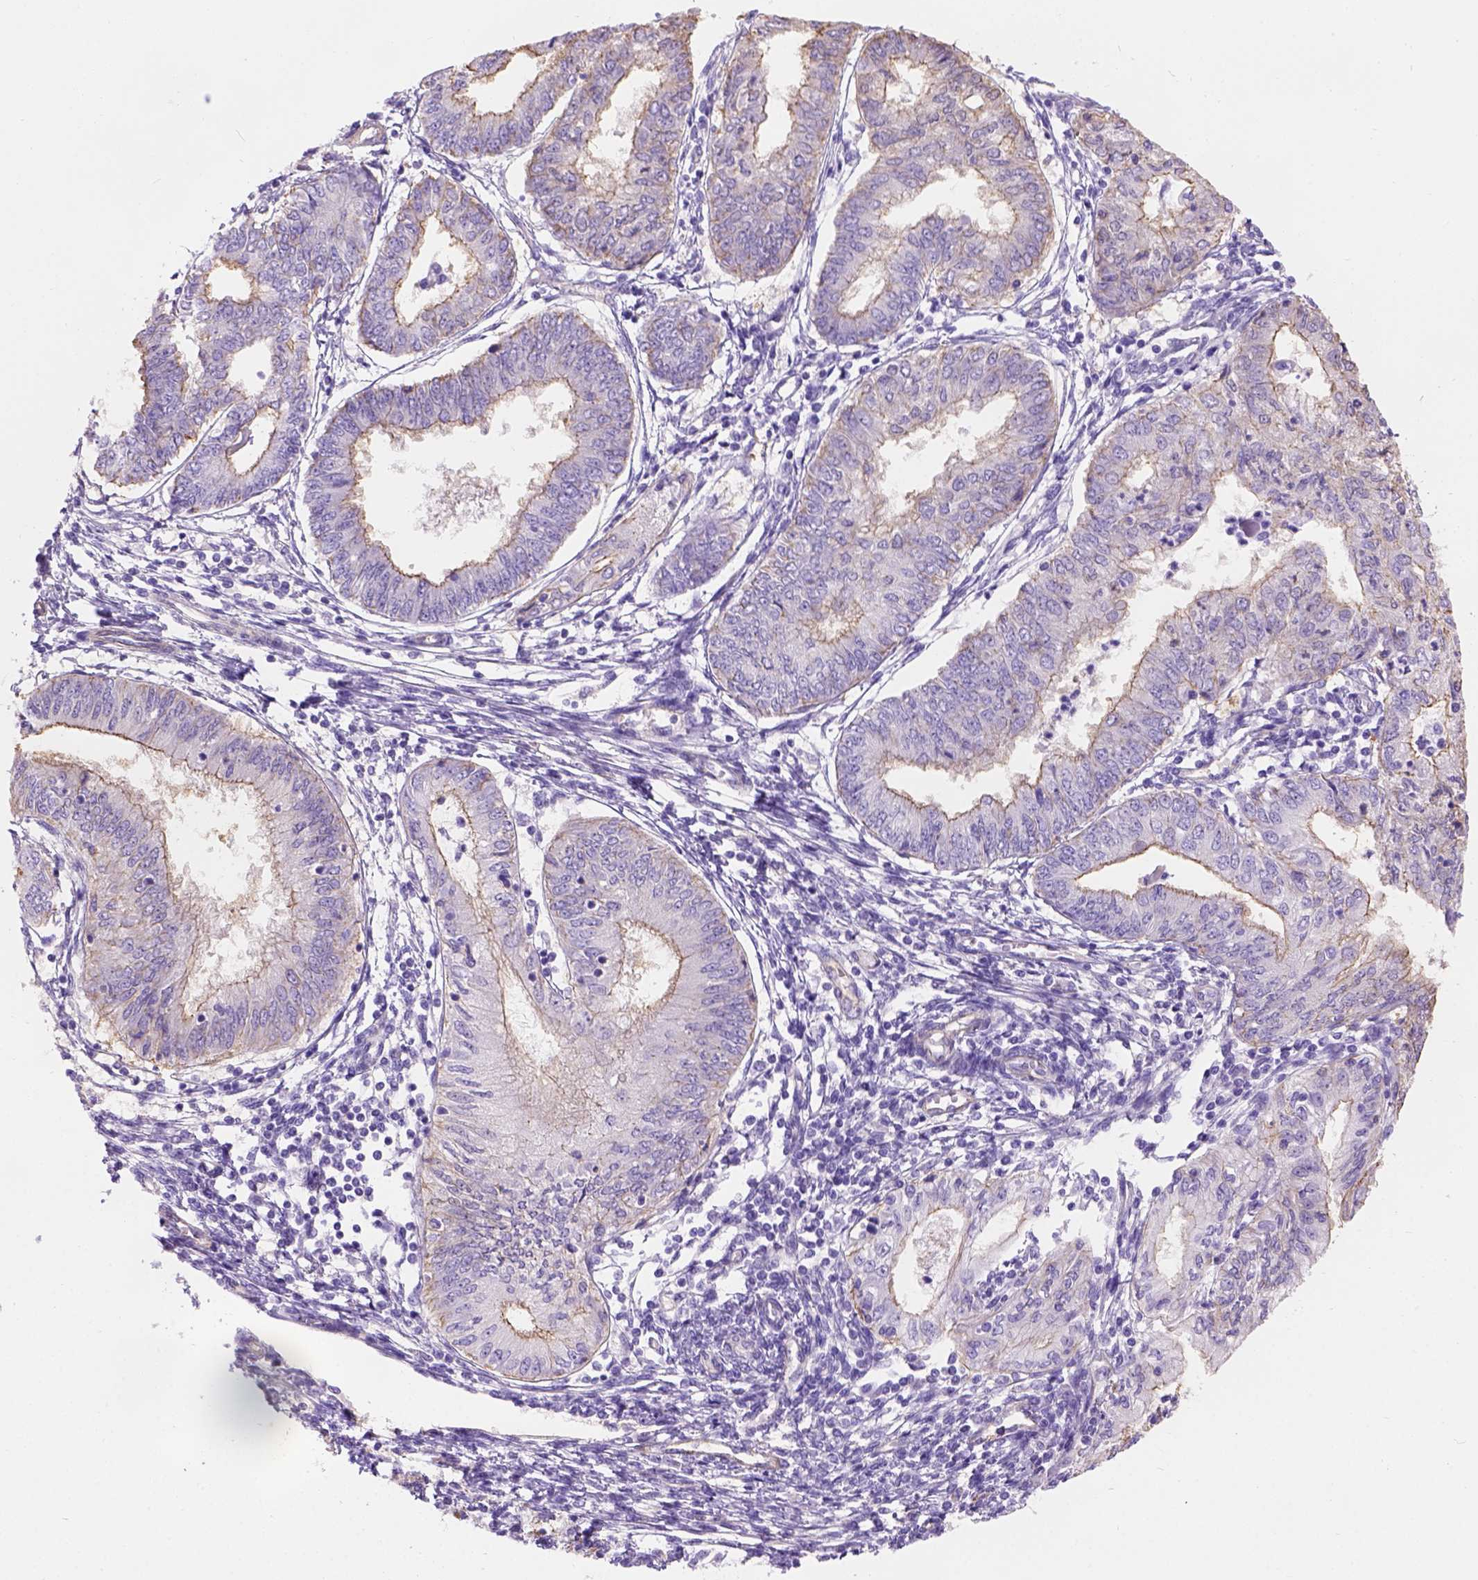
{"staining": {"intensity": "moderate", "quantity": "25%-75%", "location": "cytoplasmic/membranous"}, "tissue": "endometrial cancer", "cell_type": "Tumor cells", "image_type": "cancer", "snomed": [{"axis": "morphology", "description": "Adenocarcinoma, NOS"}, {"axis": "topography", "description": "Endometrium"}], "caption": "Immunohistochemical staining of endometrial cancer (adenocarcinoma) demonstrates medium levels of moderate cytoplasmic/membranous staining in about 25%-75% of tumor cells. The protein is shown in brown color, while the nuclei are stained blue.", "gene": "PHF7", "patient": {"sex": "female", "age": 68}}